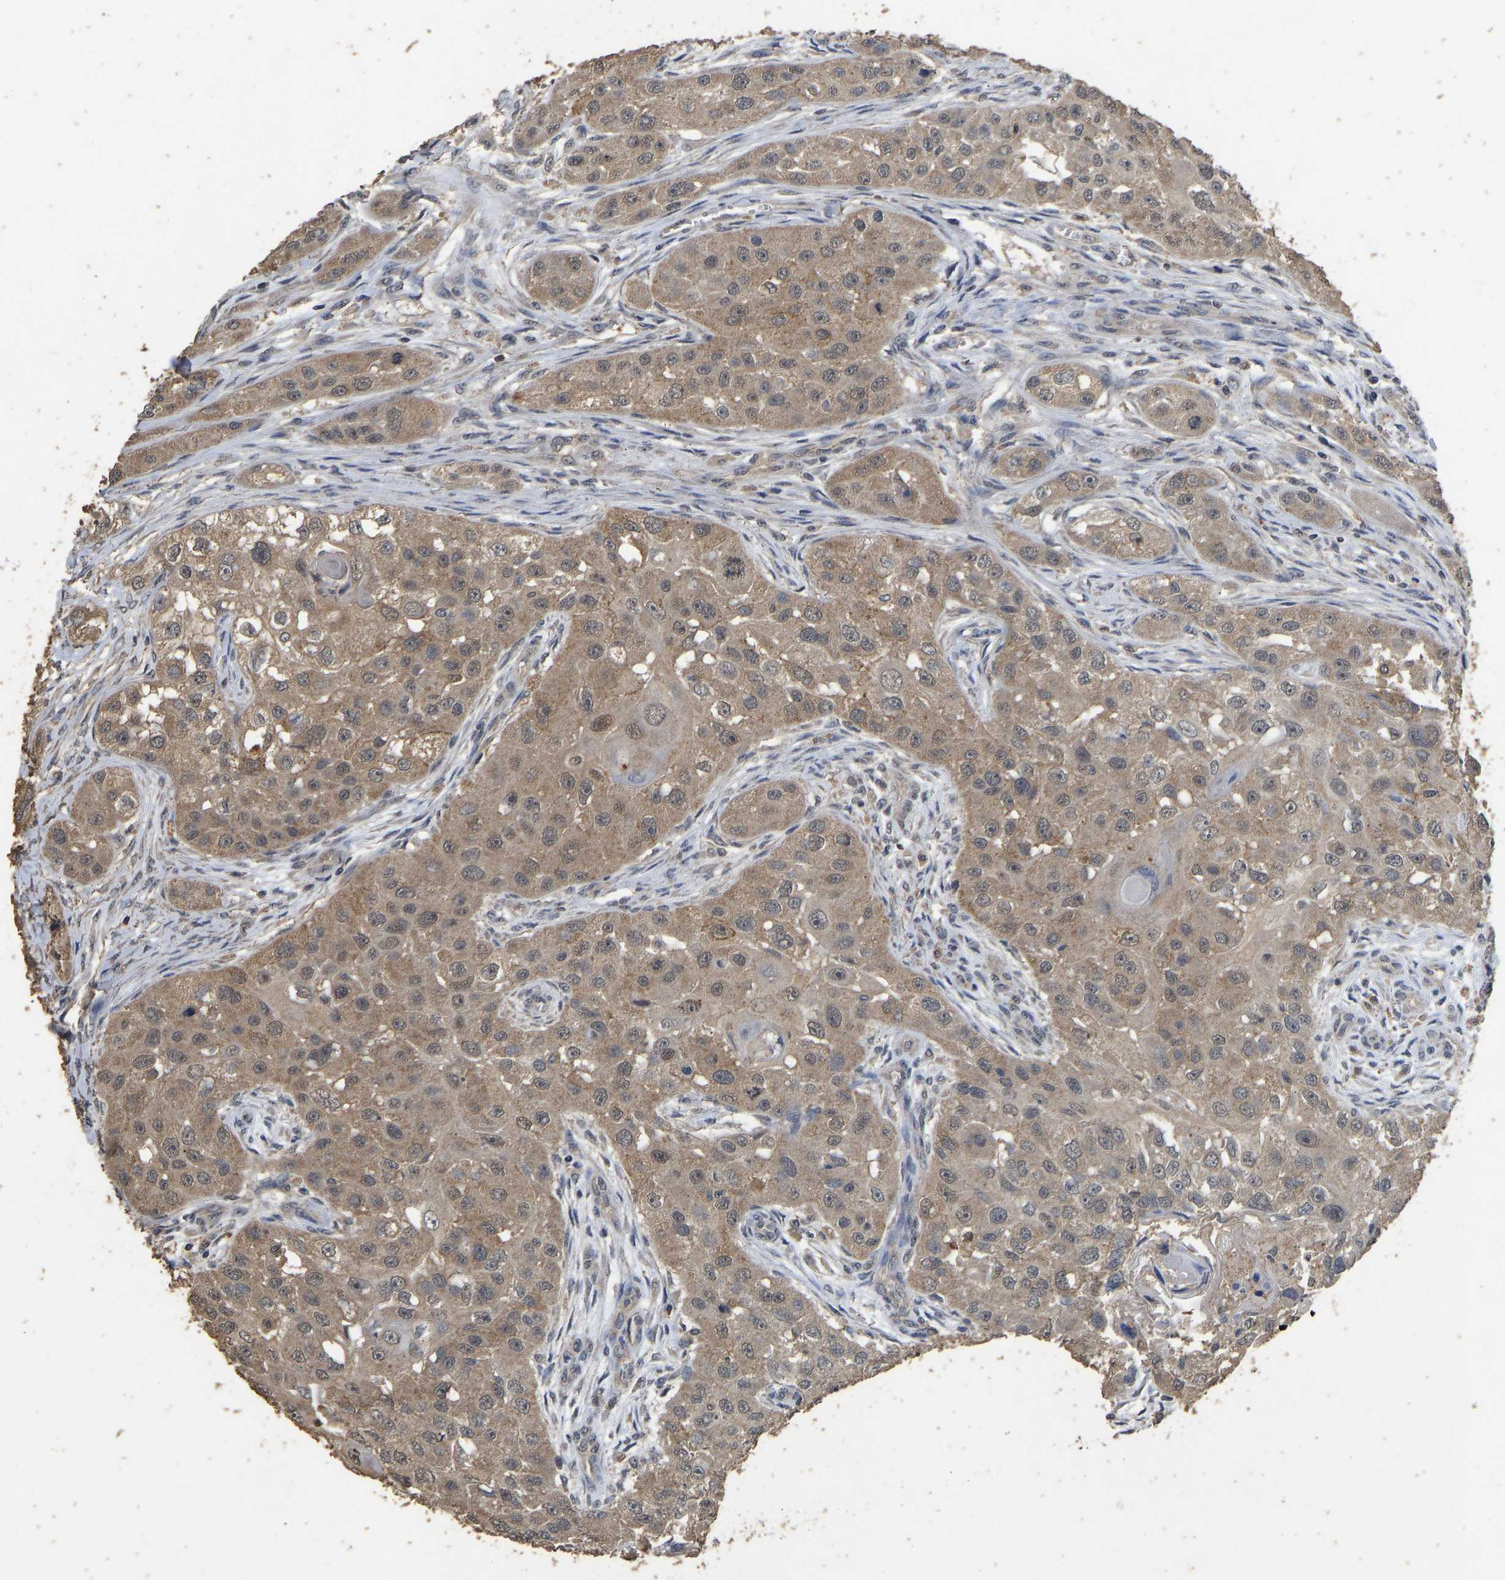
{"staining": {"intensity": "moderate", "quantity": ">75%", "location": "cytoplasmic/membranous"}, "tissue": "head and neck cancer", "cell_type": "Tumor cells", "image_type": "cancer", "snomed": [{"axis": "morphology", "description": "Normal tissue, NOS"}, {"axis": "morphology", "description": "Squamous cell carcinoma, NOS"}, {"axis": "topography", "description": "Skeletal muscle"}, {"axis": "topography", "description": "Head-Neck"}], "caption": "Immunohistochemistry staining of head and neck cancer, which exhibits medium levels of moderate cytoplasmic/membranous expression in about >75% of tumor cells indicating moderate cytoplasmic/membranous protein expression. The staining was performed using DAB (brown) for protein detection and nuclei were counterstained in hematoxylin (blue).", "gene": "CIDEC", "patient": {"sex": "male", "age": 51}}